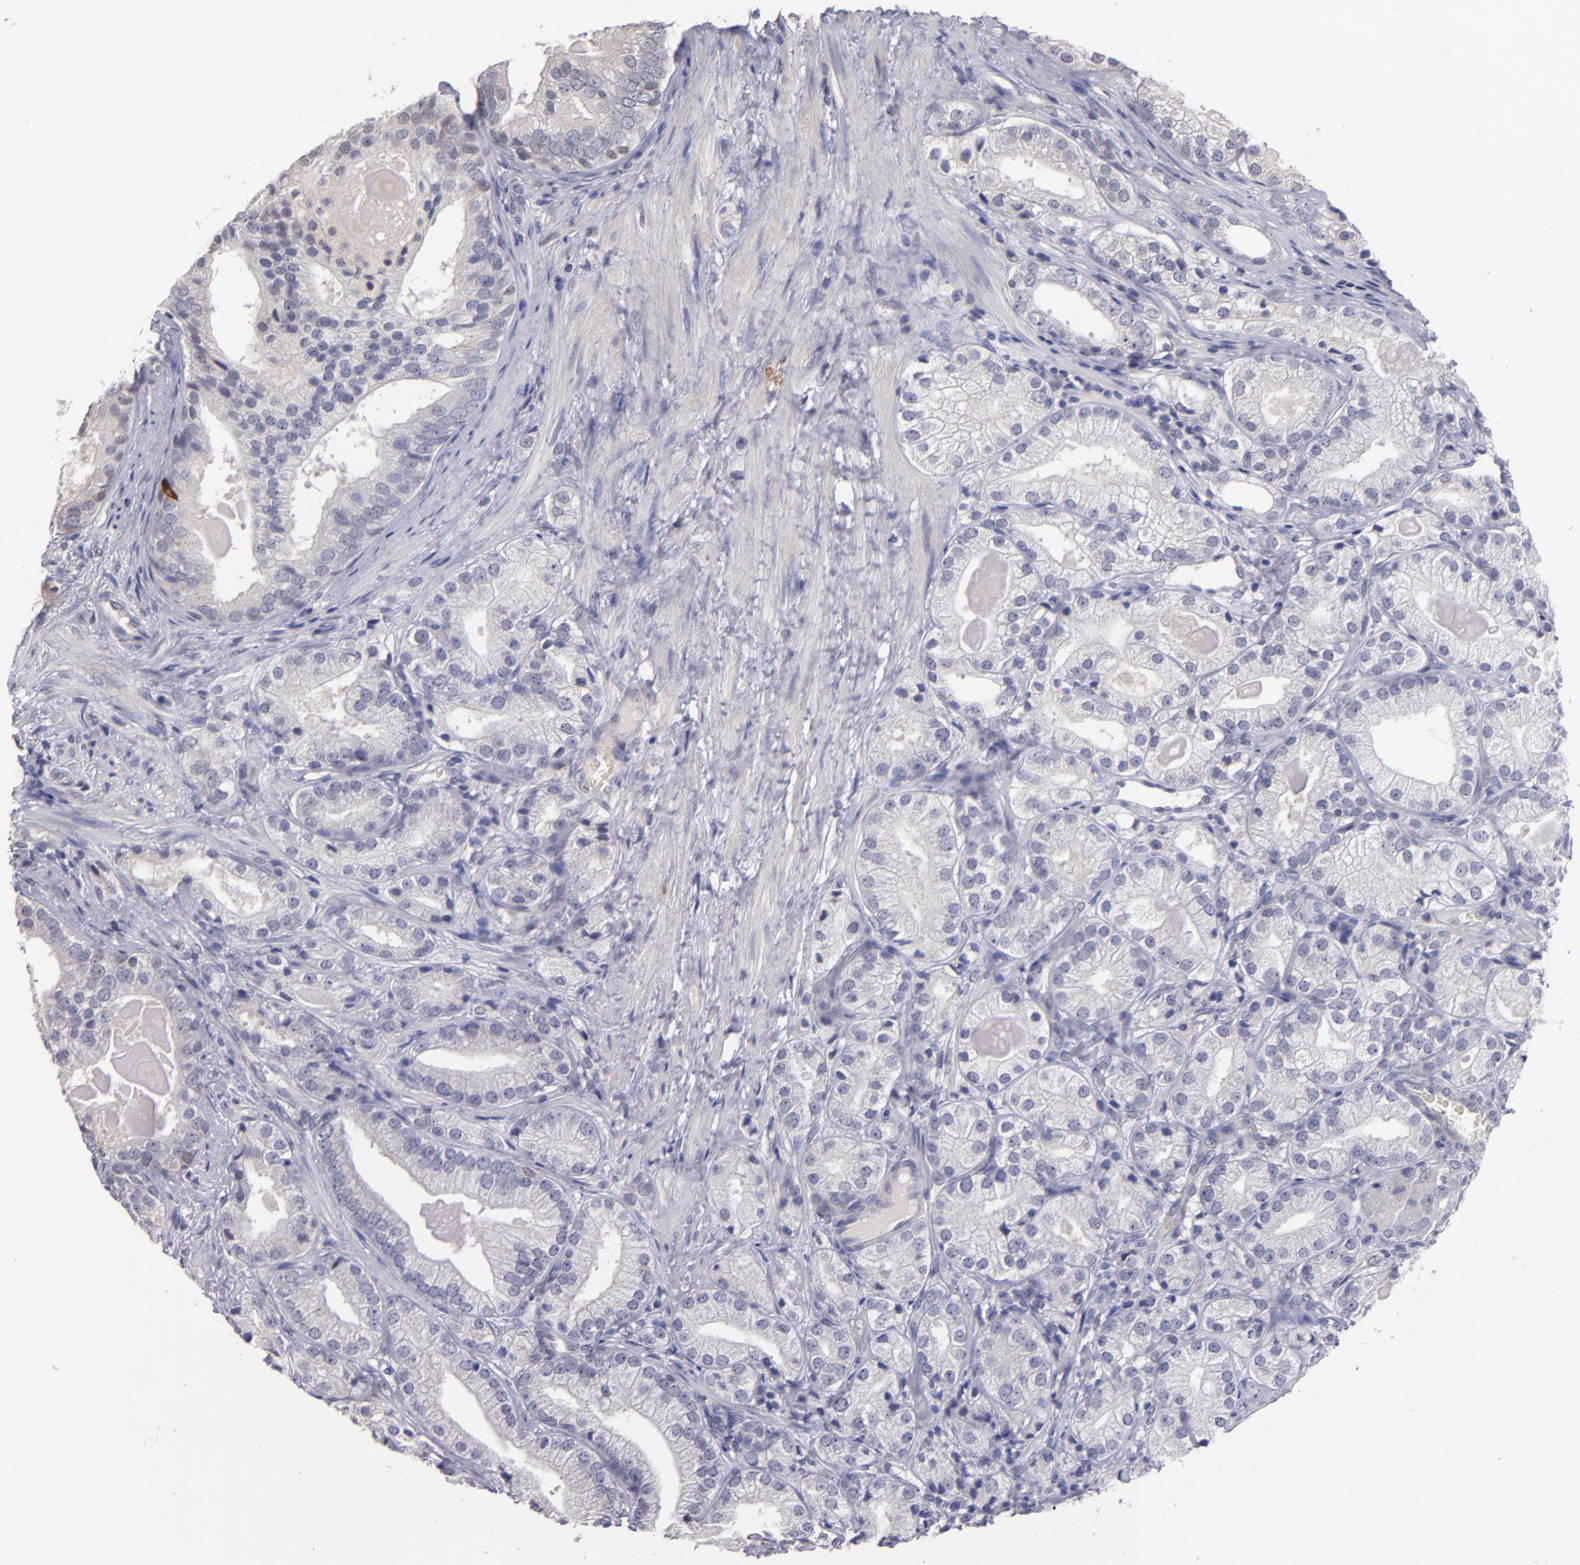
{"staining": {"intensity": "negative", "quantity": "none", "location": "none"}, "tissue": "prostate cancer", "cell_type": "Tumor cells", "image_type": "cancer", "snomed": [{"axis": "morphology", "description": "Adenocarcinoma, Low grade"}, {"axis": "topography", "description": "Prostate"}], "caption": "IHC of human prostate cancer (adenocarcinoma (low-grade)) demonstrates no expression in tumor cells.", "gene": "S100A1", "patient": {"sex": "male", "age": 69}}